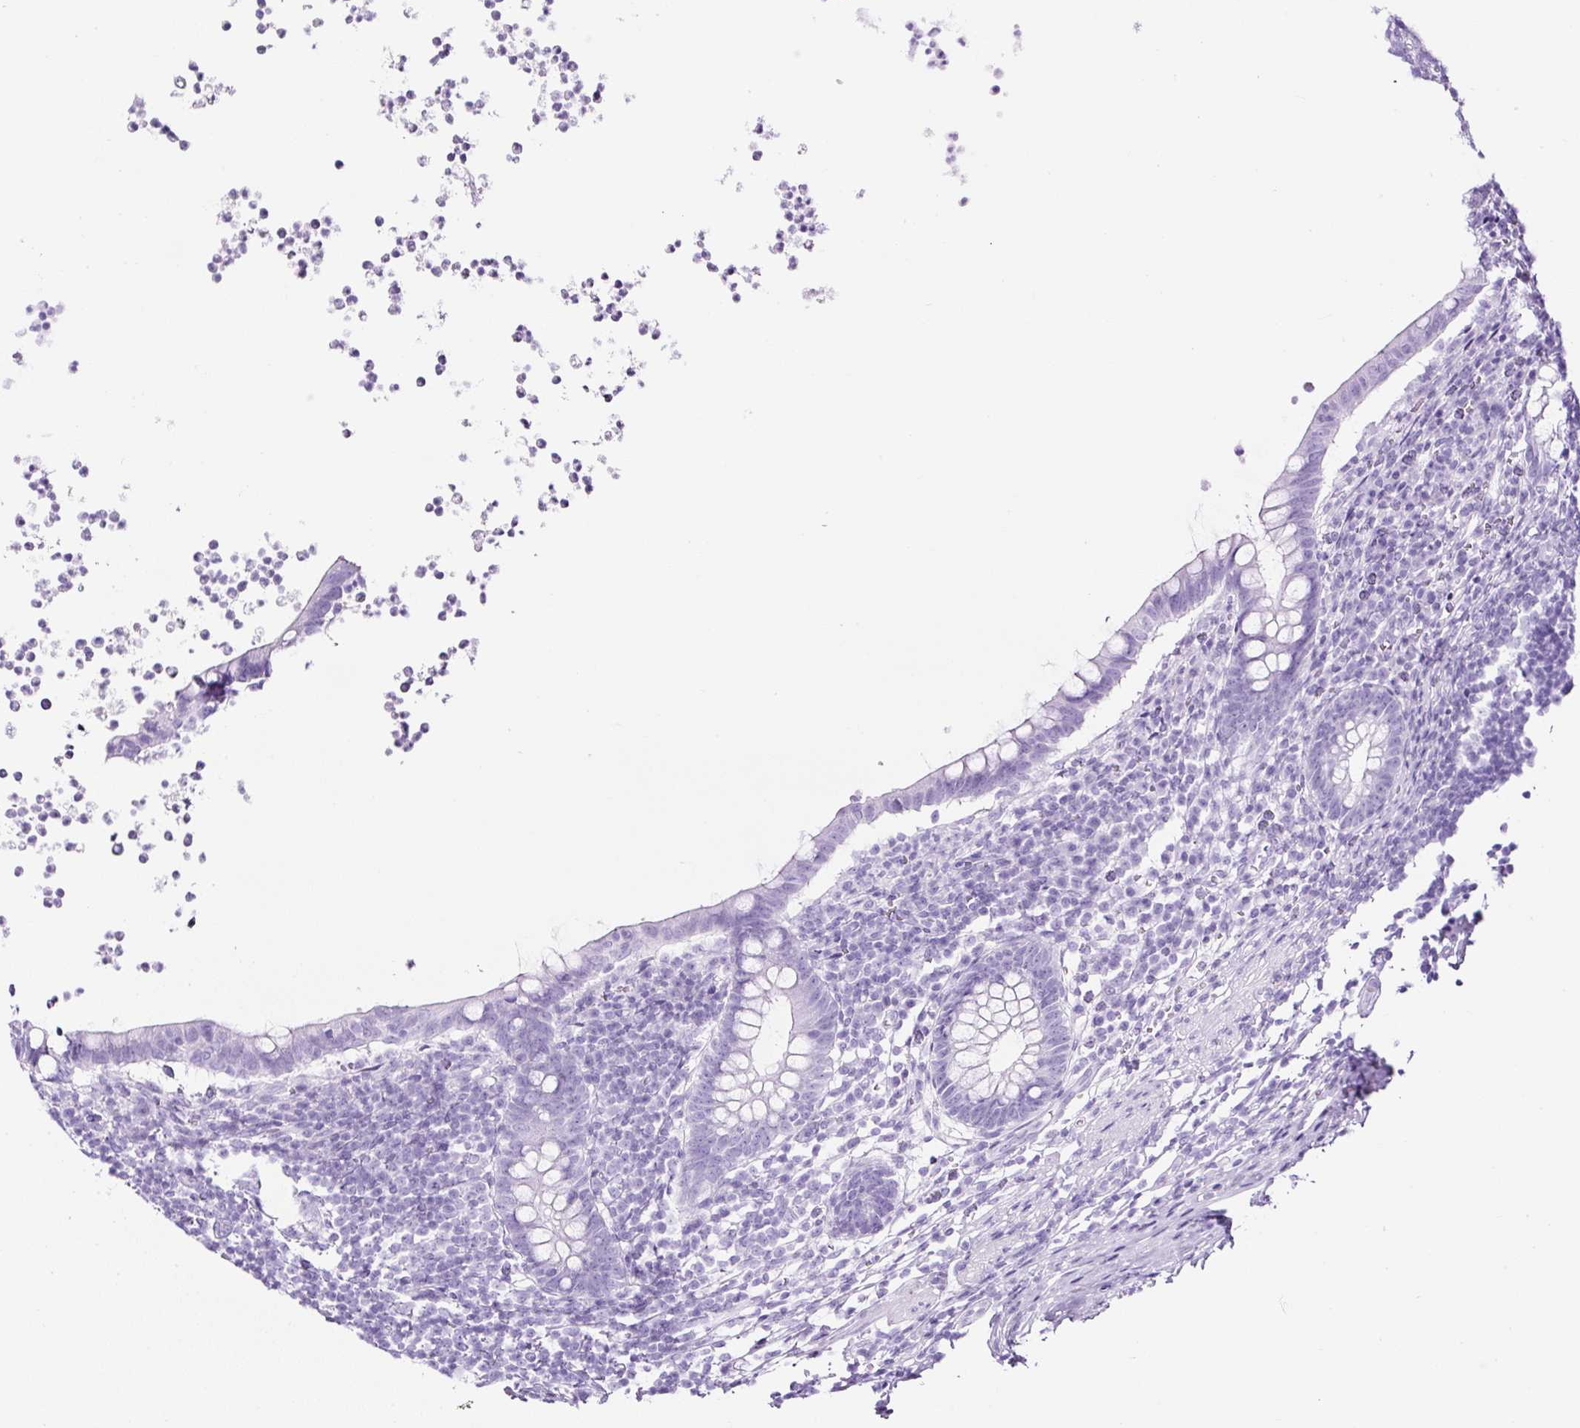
{"staining": {"intensity": "negative", "quantity": "none", "location": "none"}, "tissue": "appendix", "cell_type": "Glandular cells", "image_type": "normal", "snomed": [{"axis": "morphology", "description": "Normal tissue, NOS"}, {"axis": "topography", "description": "Appendix"}], "caption": "Immunohistochemistry photomicrograph of benign appendix: appendix stained with DAB (3,3'-diaminobenzidine) exhibits no significant protein expression in glandular cells.", "gene": "TMEM200B", "patient": {"sex": "female", "age": 56}}